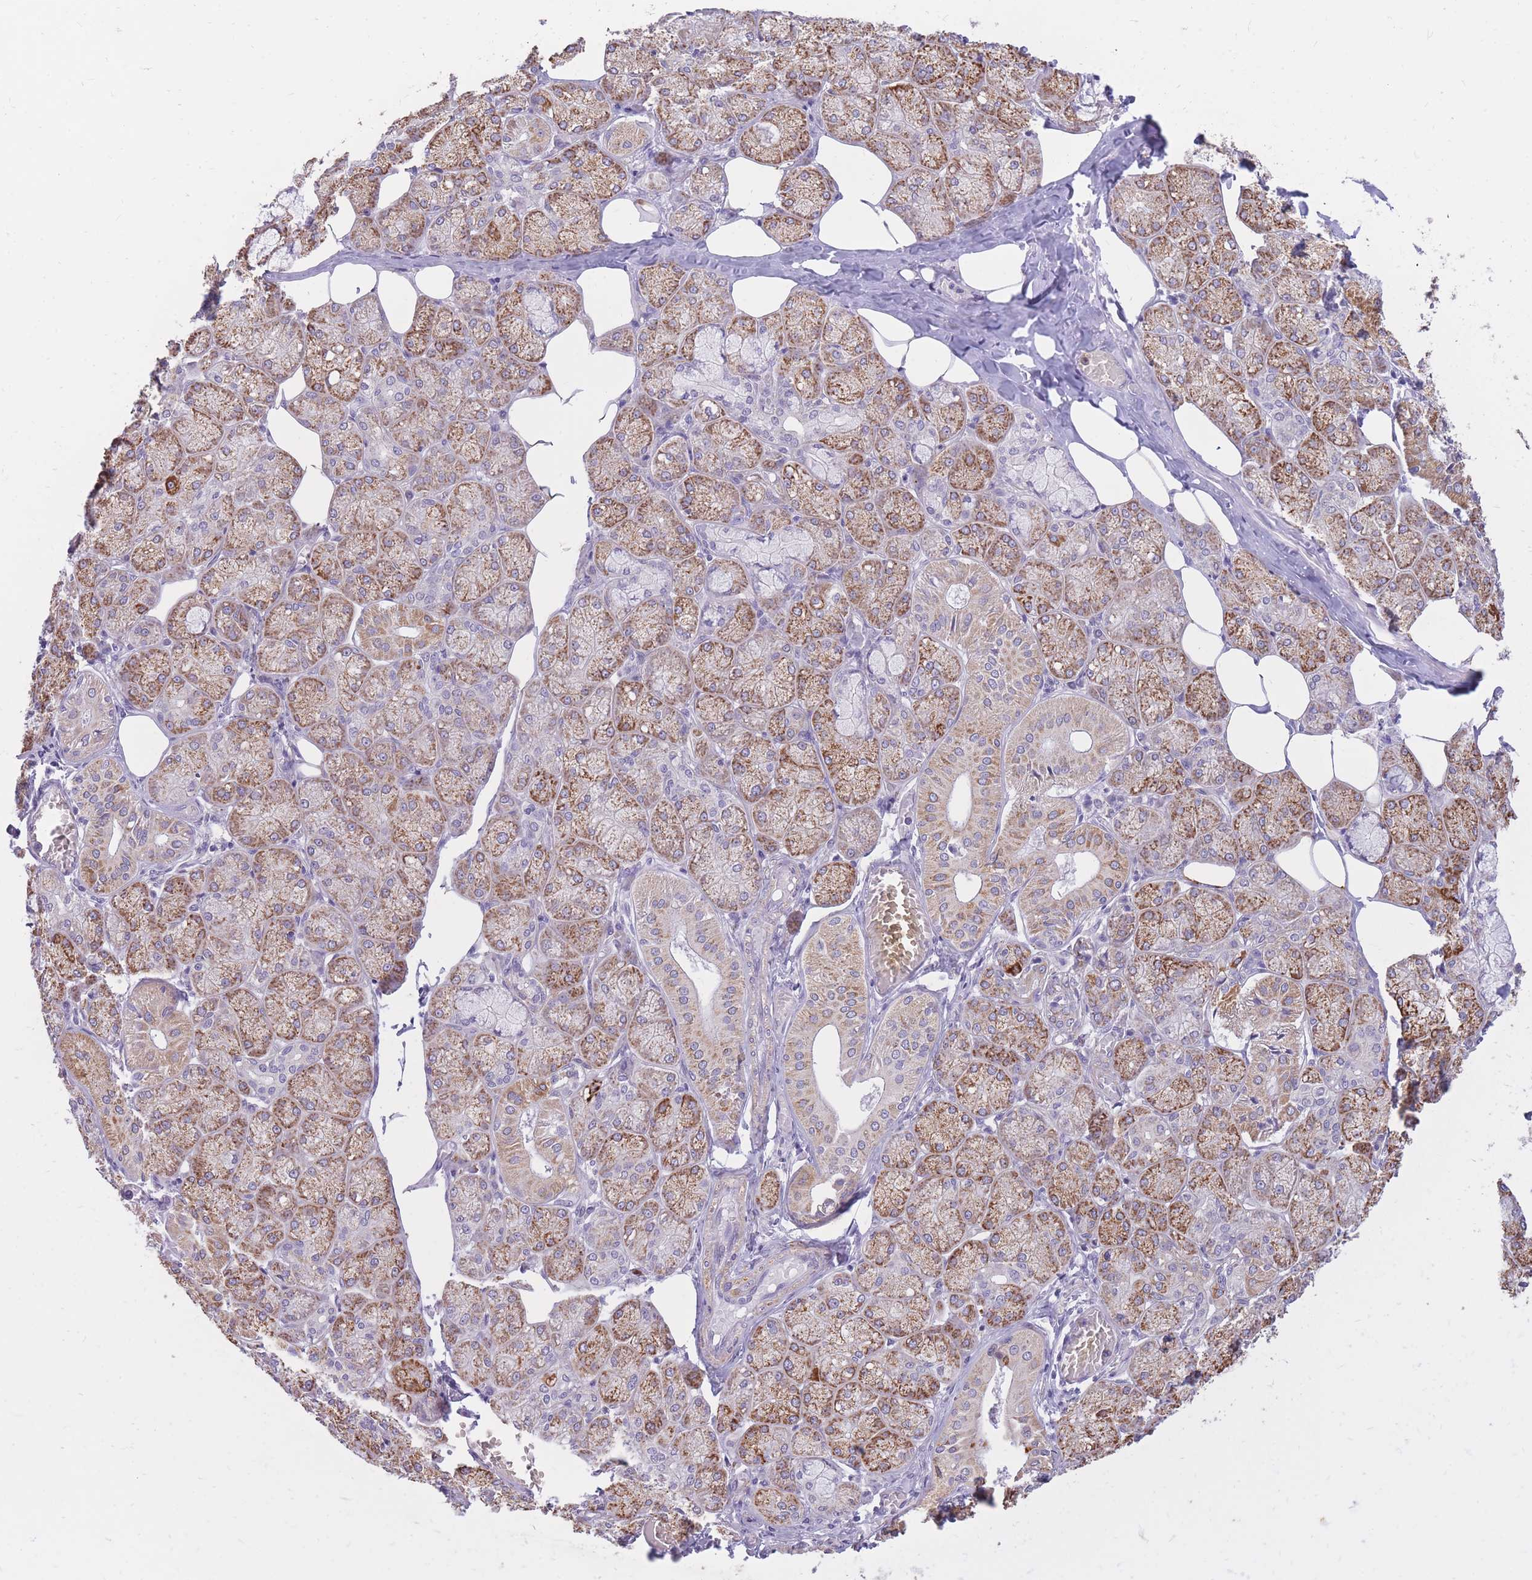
{"staining": {"intensity": "moderate", "quantity": ">75%", "location": "cytoplasmic/membranous"}, "tissue": "salivary gland", "cell_type": "Glandular cells", "image_type": "normal", "snomed": [{"axis": "morphology", "description": "Normal tissue, NOS"}, {"axis": "topography", "description": "Salivary gland"}], "caption": "An IHC image of unremarkable tissue is shown. Protein staining in brown labels moderate cytoplasmic/membranous positivity in salivary gland within glandular cells. Using DAB (3,3'-diaminobenzidine) (brown) and hematoxylin (blue) stains, captured at high magnification using brightfield microscopy.", "gene": "RNF170", "patient": {"sex": "male", "age": 74}}